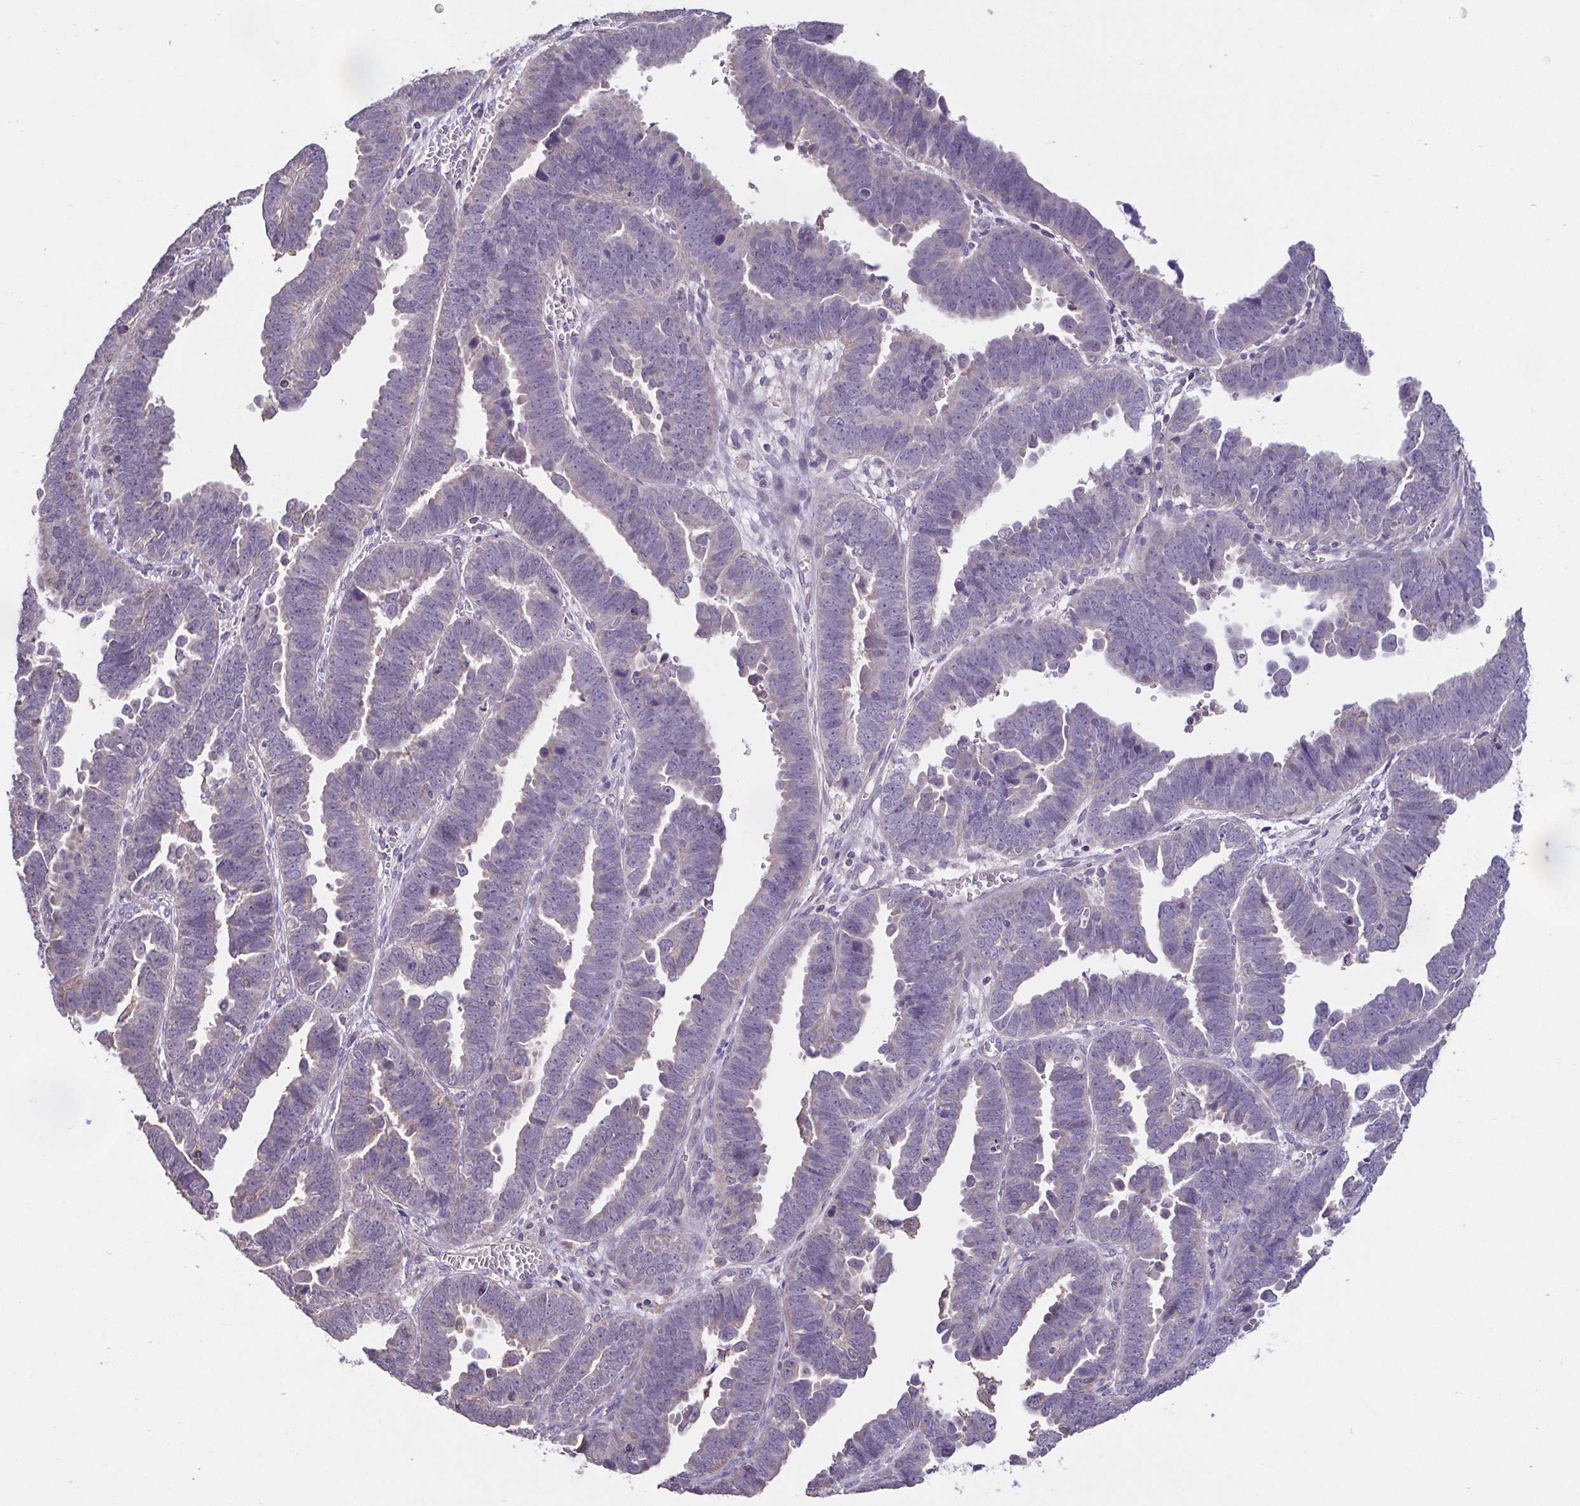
{"staining": {"intensity": "negative", "quantity": "none", "location": "none"}, "tissue": "endometrial cancer", "cell_type": "Tumor cells", "image_type": "cancer", "snomed": [{"axis": "morphology", "description": "Adenocarcinoma, NOS"}, {"axis": "topography", "description": "Endometrium"}], "caption": "Endometrial cancer was stained to show a protein in brown. There is no significant positivity in tumor cells. (DAB (3,3'-diaminobenzidine) immunohistochemistry with hematoxylin counter stain).", "gene": "ACTRT2", "patient": {"sex": "female", "age": 75}}